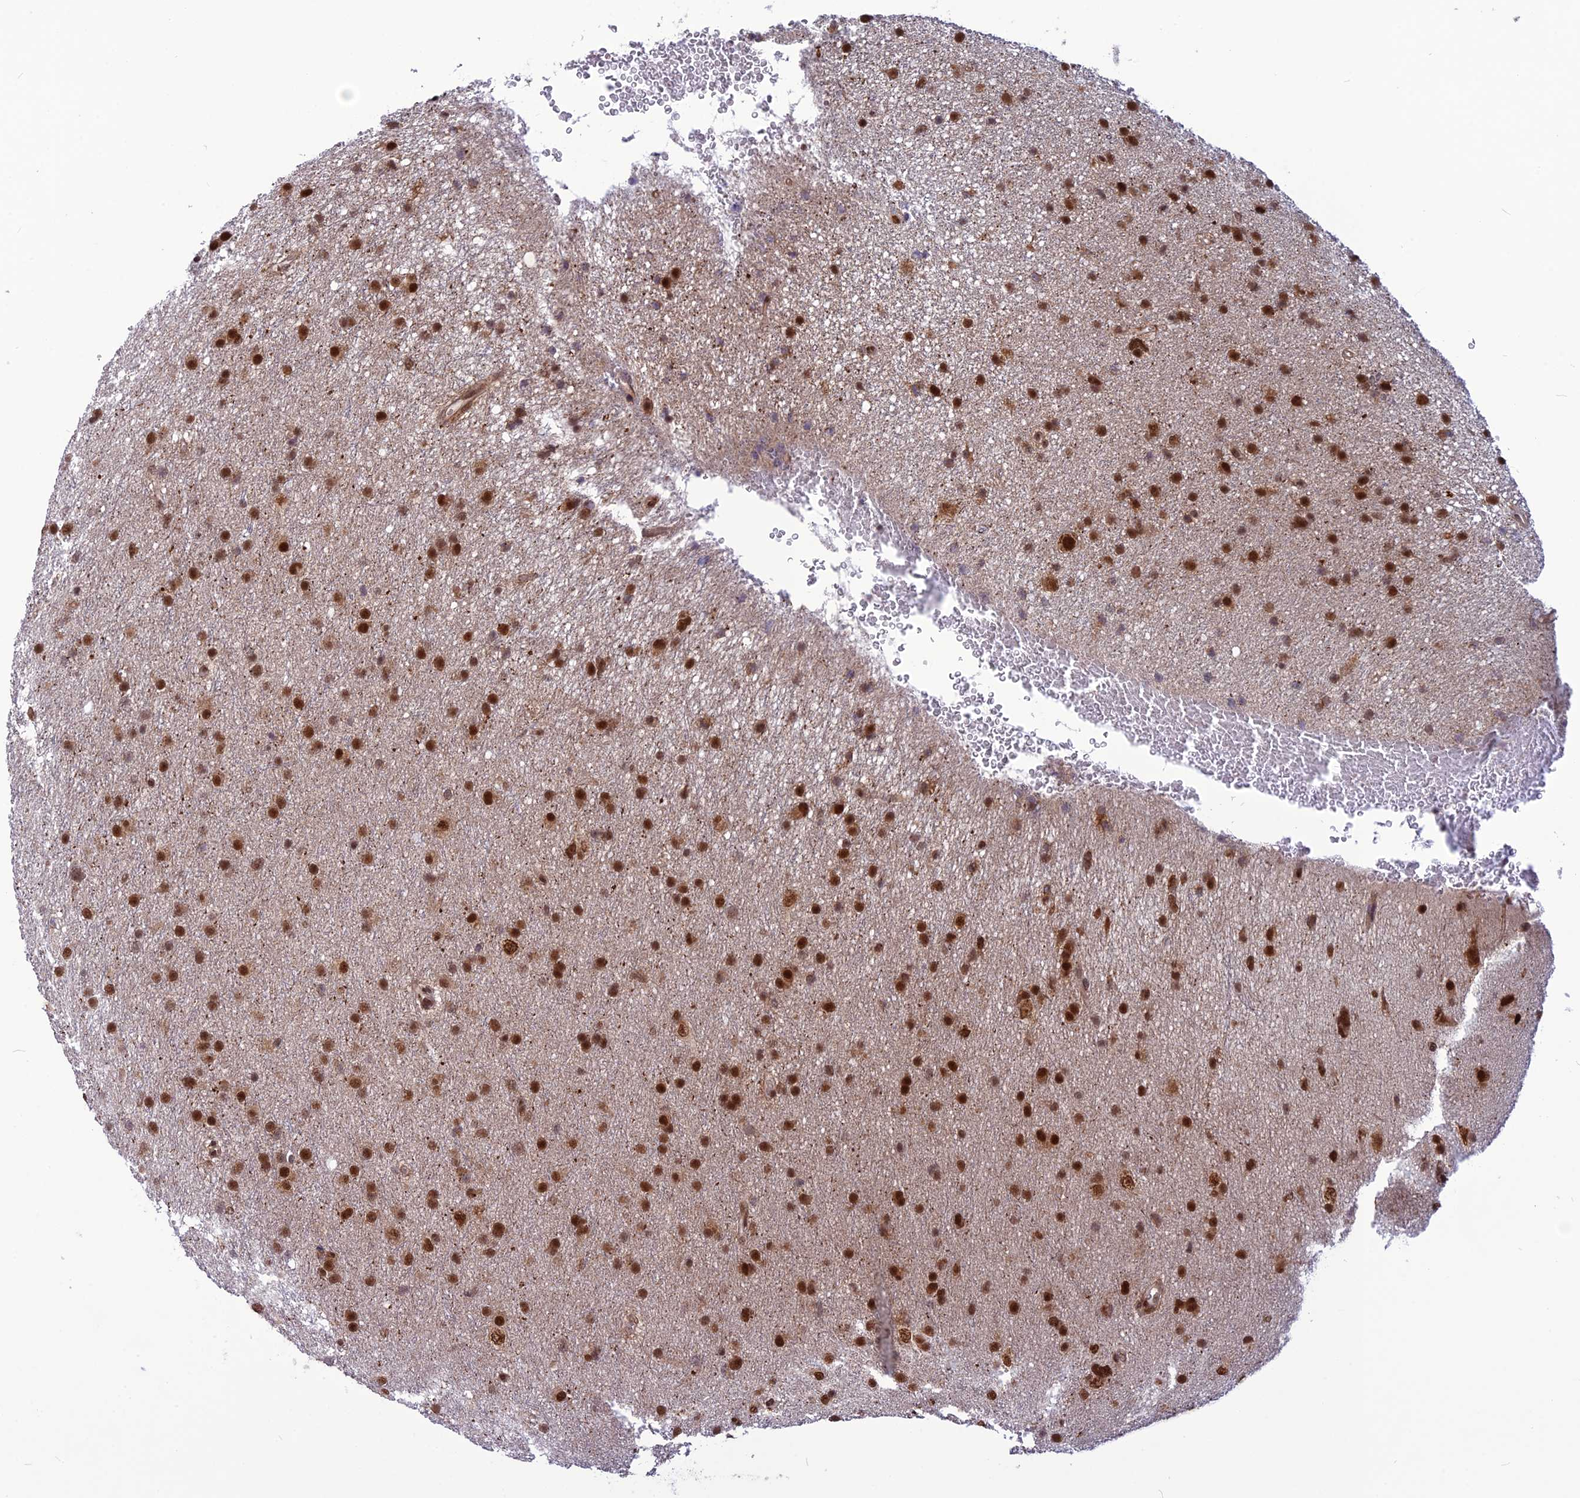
{"staining": {"intensity": "strong", "quantity": ">75%", "location": "nuclear"}, "tissue": "glioma", "cell_type": "Tumor cells", "image_type": "cancer", "snomed": [{"axis": "morphology", "description": "Glioma, malignant, Low grade"}, {"axis": "topography", "description": "Cerebral cortex"}], "caption": "A micrograph of glioma stained for a protein shows strong nuclear brown staining in tumor cells.", "gene": "RTRAF", "patient": {"sex": "female", "age": 39}}